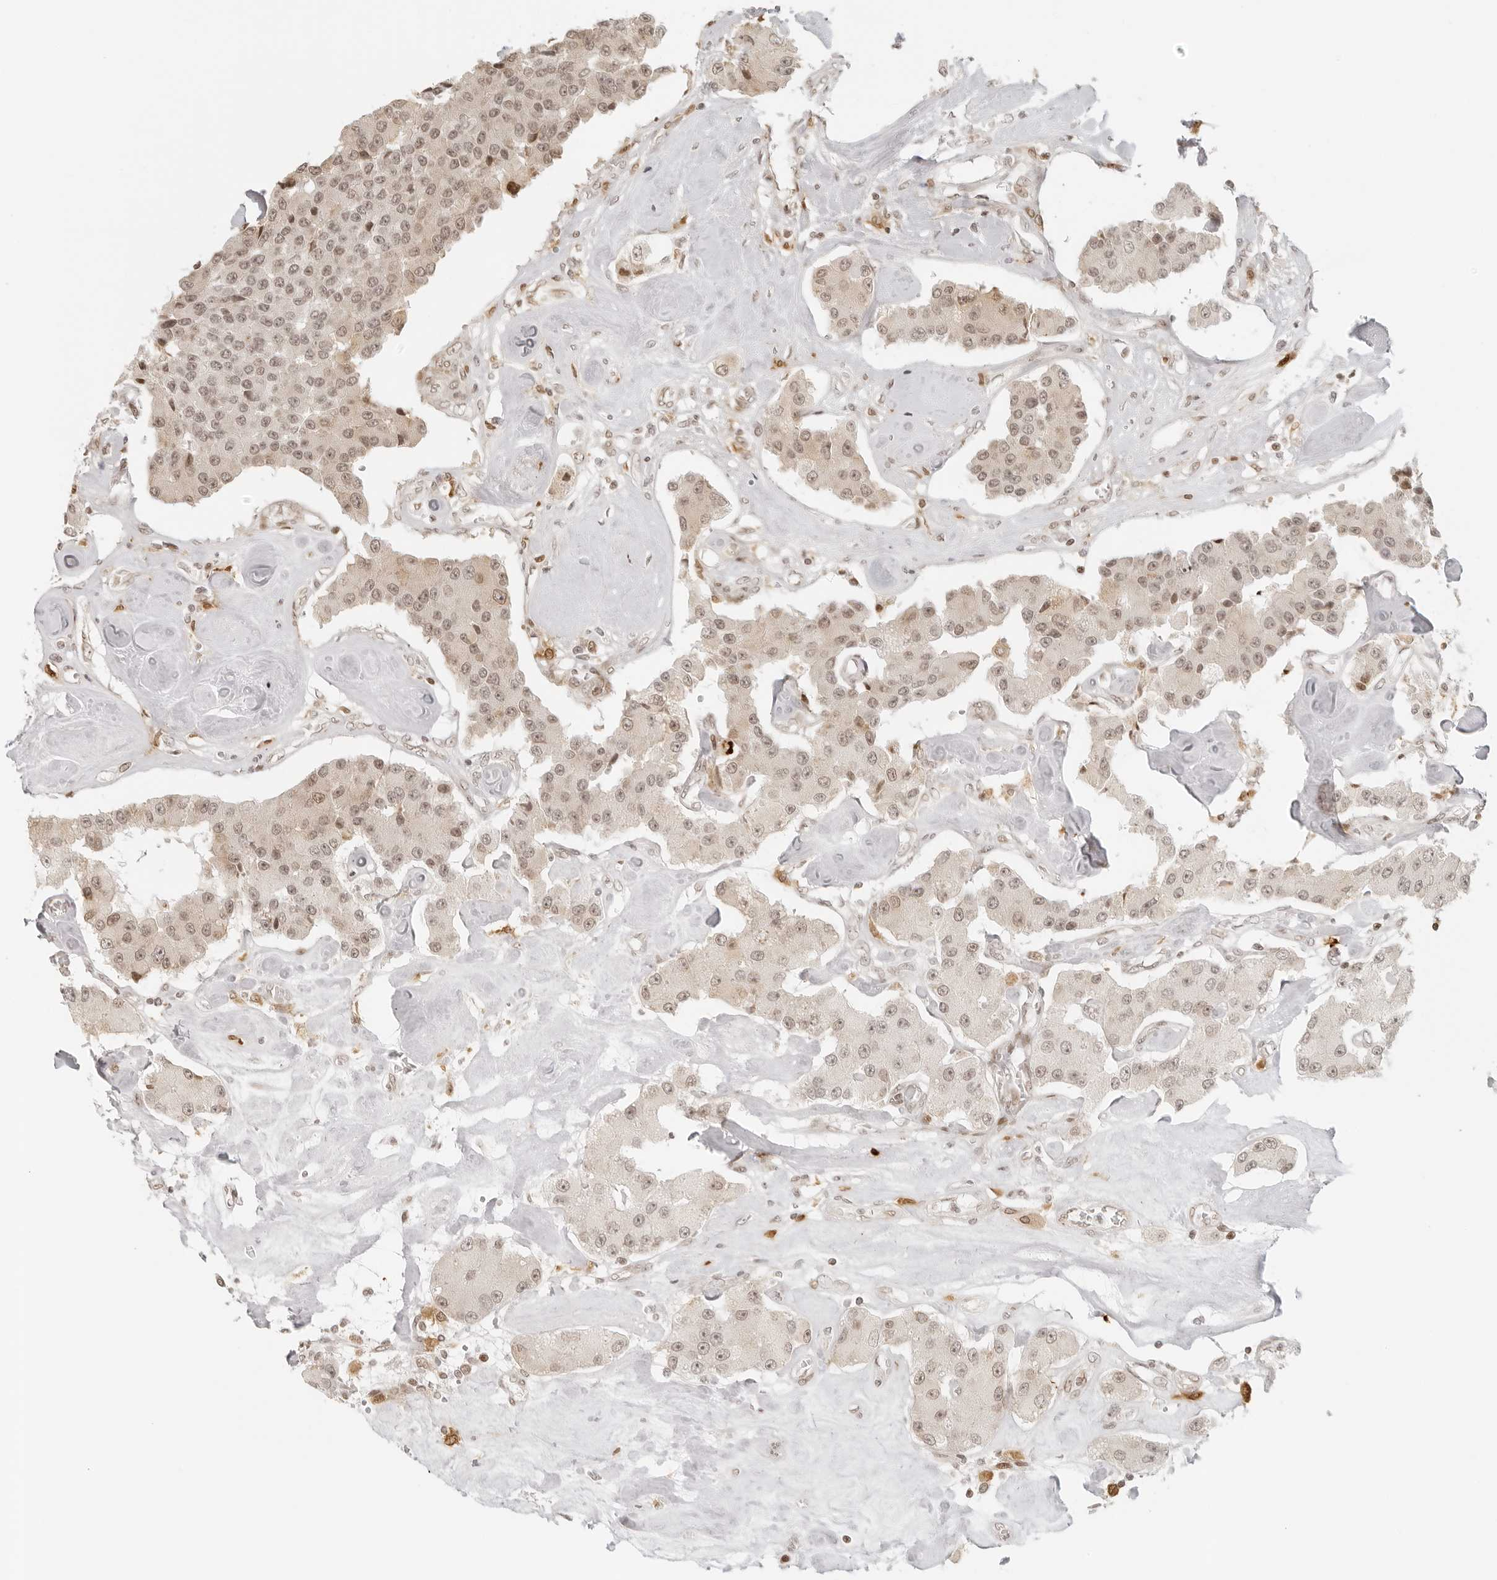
{"staining": {"intensity": "weak", "quantity": ">75%", "location": "nuclear"}, "tissue": "carcinoid", "cell_type": "Tumor cells", "image_type": "cancer", "snomed": [{"axis": "morphology", "description": "Carcinoid, malignant, NOS"}, {"axis": "topography", "description": "Pancreas"}], "caption": "Human carcinoid (malignant) stained for a protein (brown) reveals weak nuclear positive expression in about >75% of tumor cells.", "gene": "ZNF407", "patient": {"sex": "male", "age": 41}}